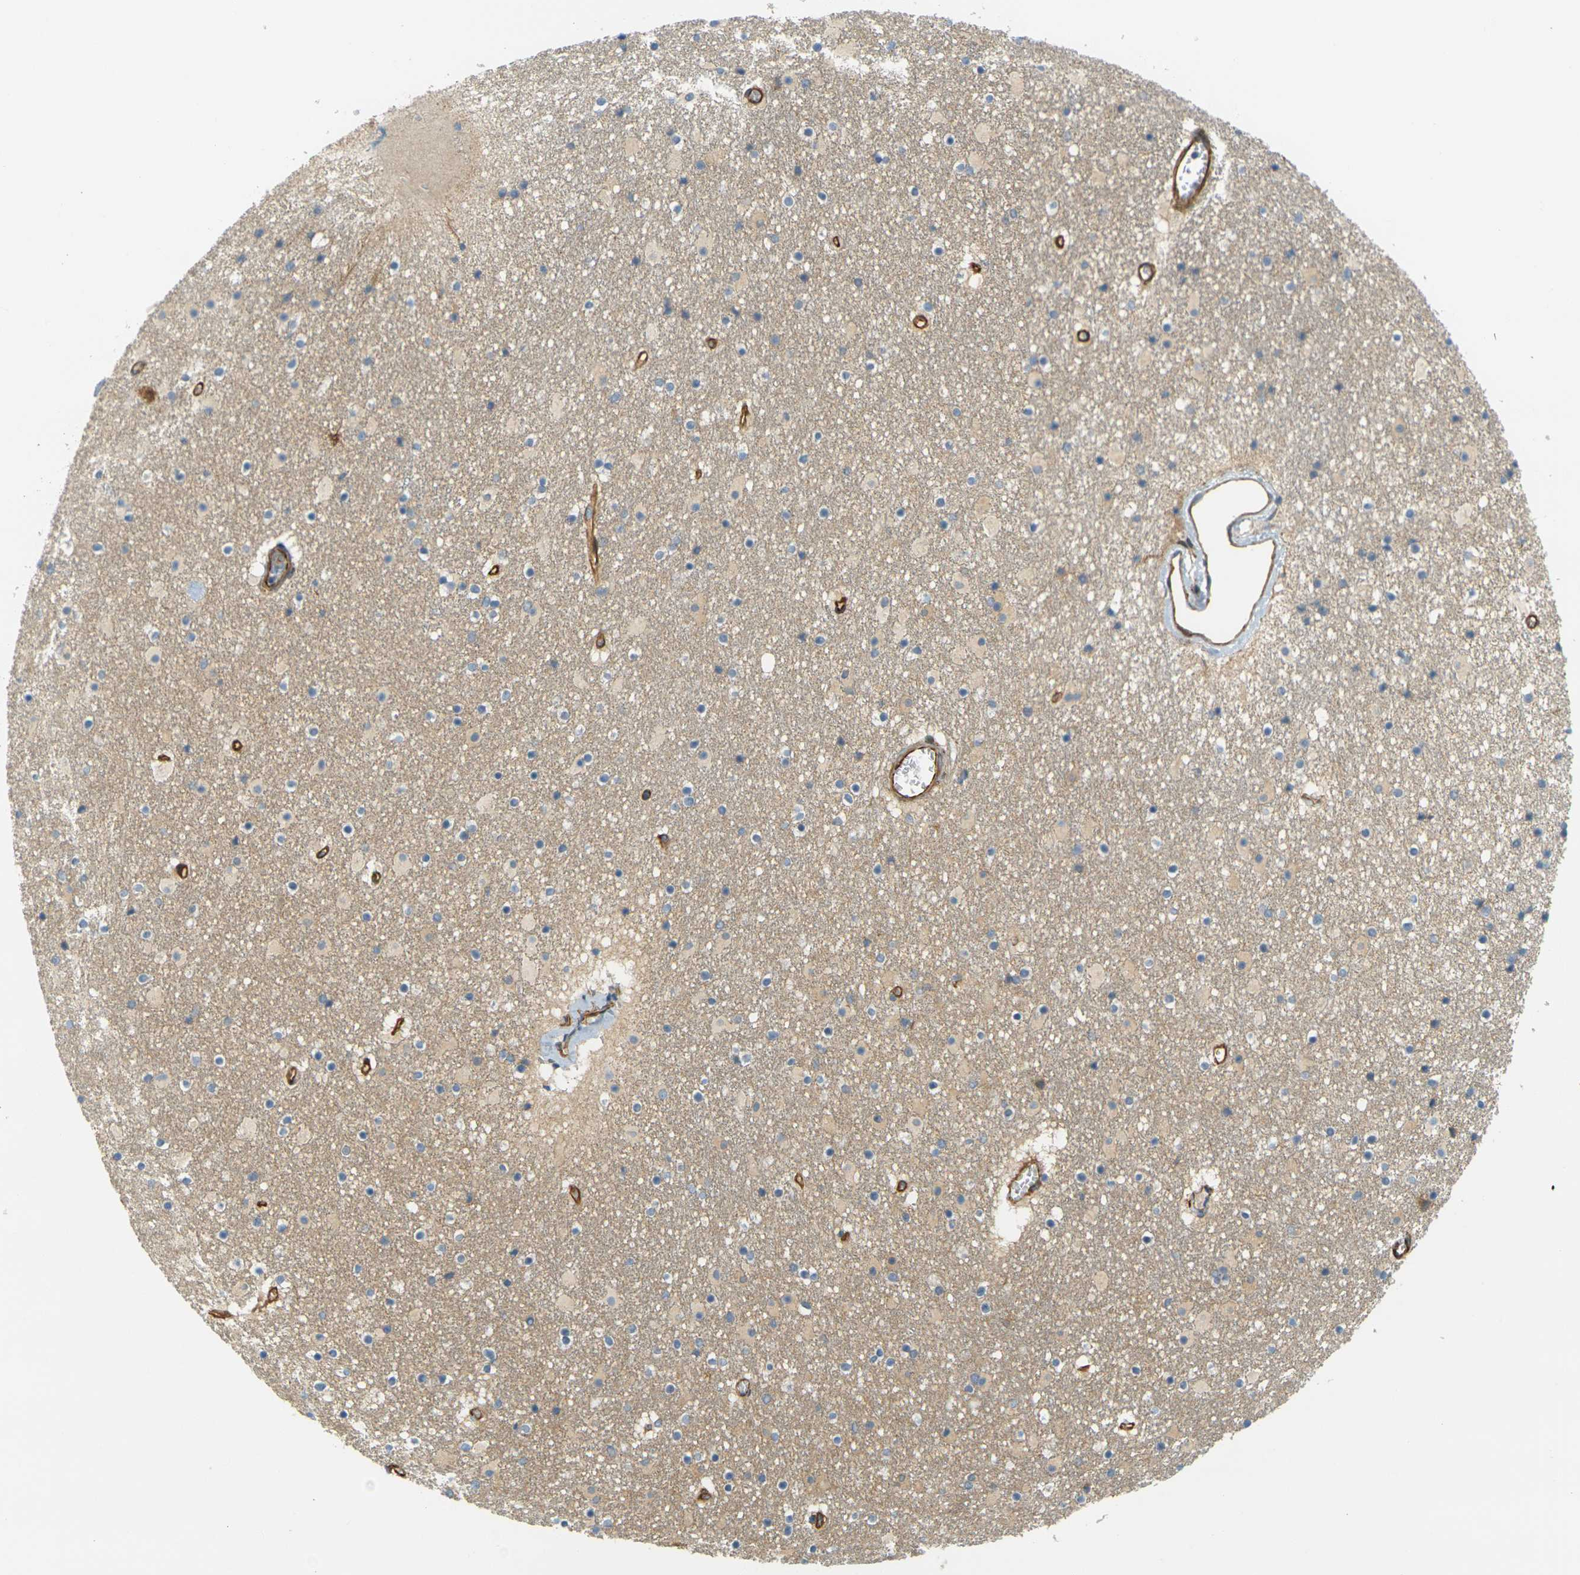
{"staining": {"intensity": "negative", "quantity": "none", "location": "none"}, "tissue": "caudate", "cell_type": "Glial cells", "image_type": "normal", "snomed": [{"axis": "morphology", "description": "Normal tissue, NOS"}, {"axis": "topography", "description": "Lateral ventricle wall"}], "caption": "Immunohistochemistry image of benign caudate: caudate stained with DAB exhibits no significant protein expression in glial cells.", "gene": "CYTH3", "patient": {"sex": "male", "age": 45}}